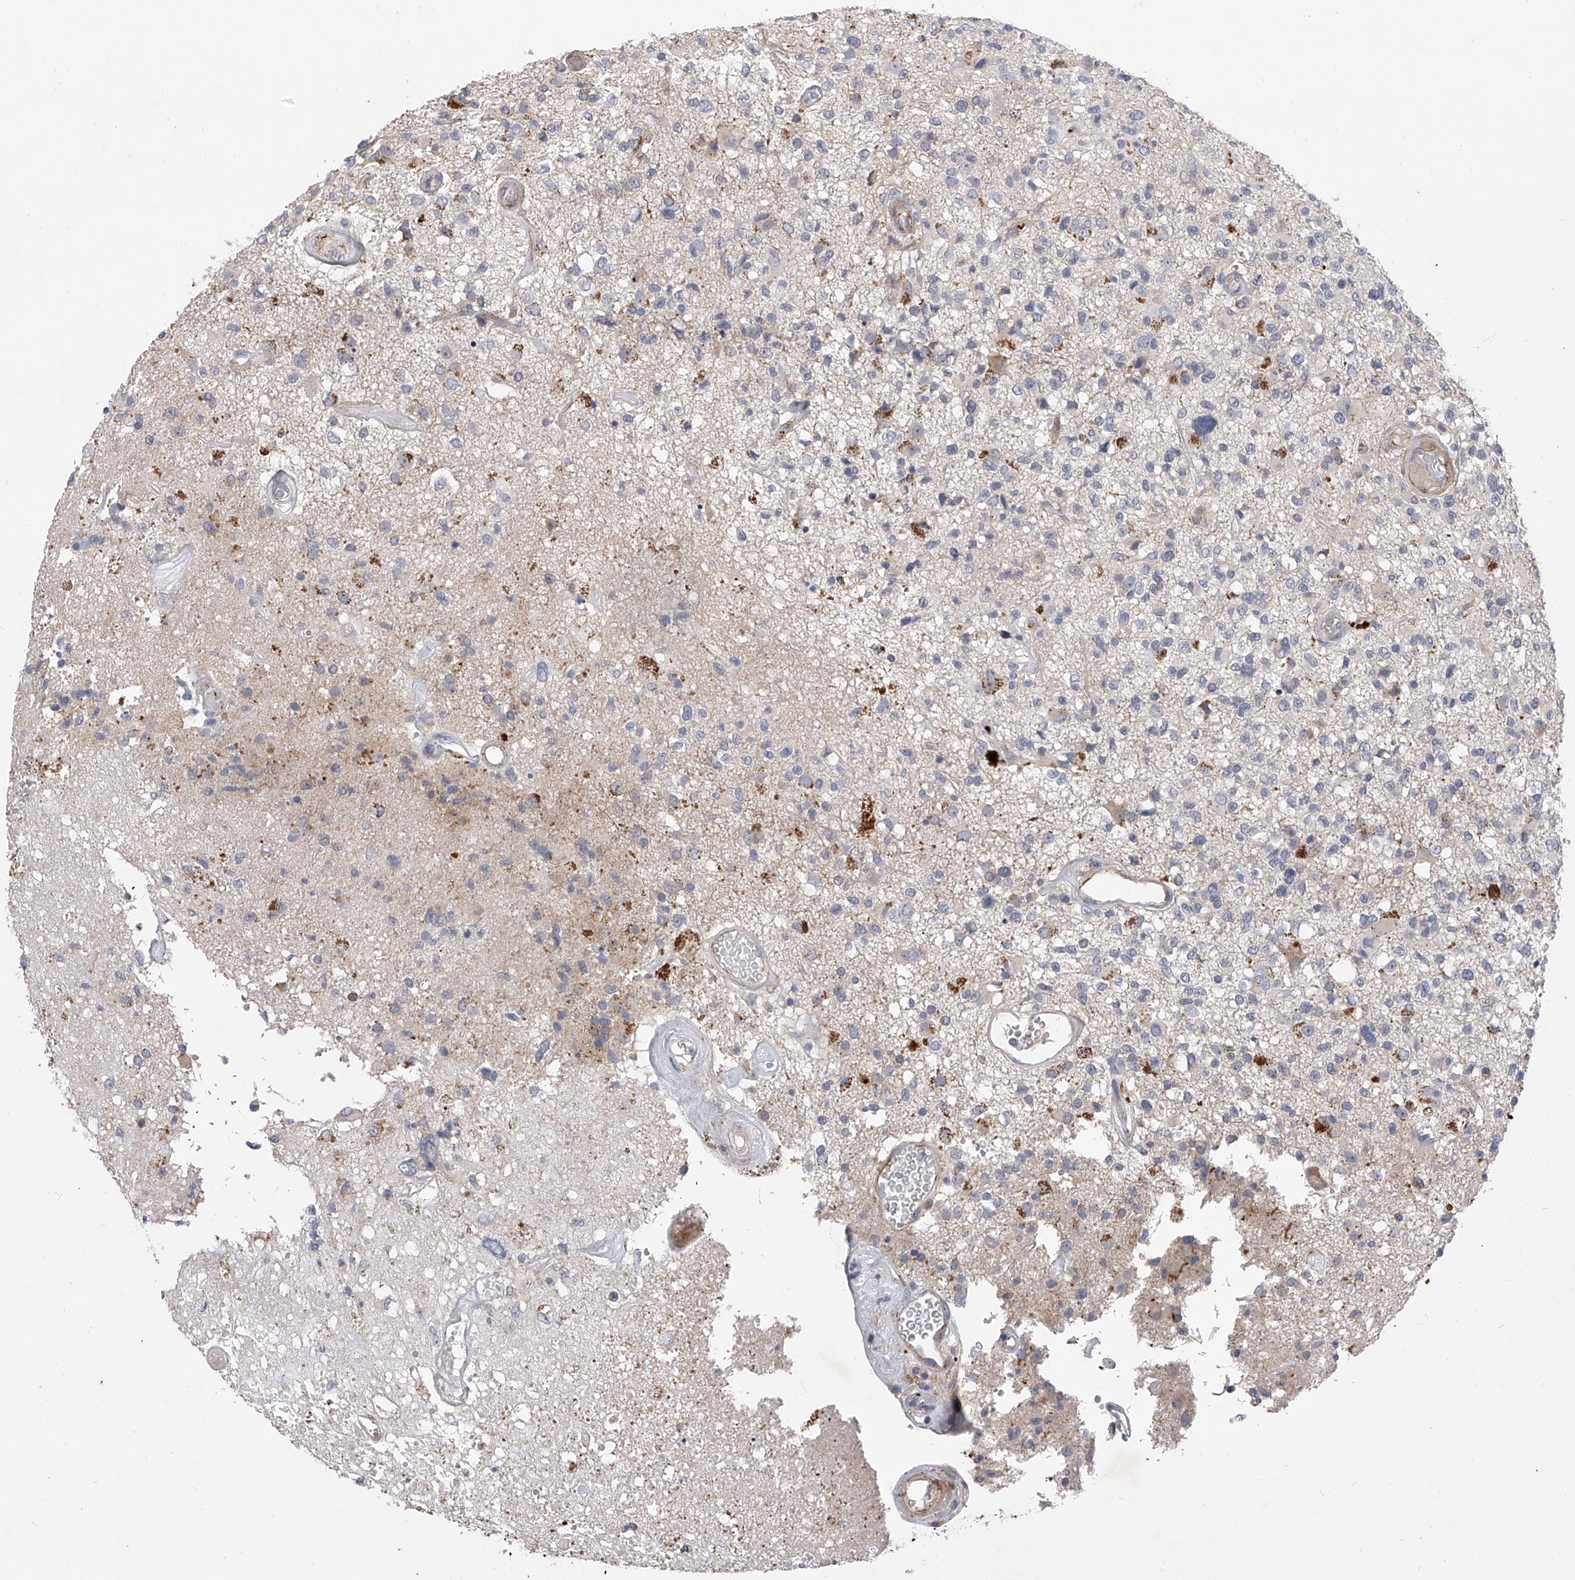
{"staining": {"intensity": "negative", "quantity": "none", "location": "none"}, "tissue": "glioma", "cell_type": "Tumor cells", "image_type": "cancer", "snomed": [{"axis": "morphology", "description": "Glioma, malignant, High grade"}, {"axis": "morphology", "description": "Glioblastoma, NOS"}, {"axis": "topography", "description": "Brain"}], "caption": "Tumor cells show no significant positivity in glioma. Brightfield microscopy of immunohistochemistry (IHC) stained with DAB (3,3'-diaminobenzidine) (brown) and hematoxylin (blue), captured at high magnification.", "gene": "MINDY4", "patient": {"sex": "male", "age": 60}}